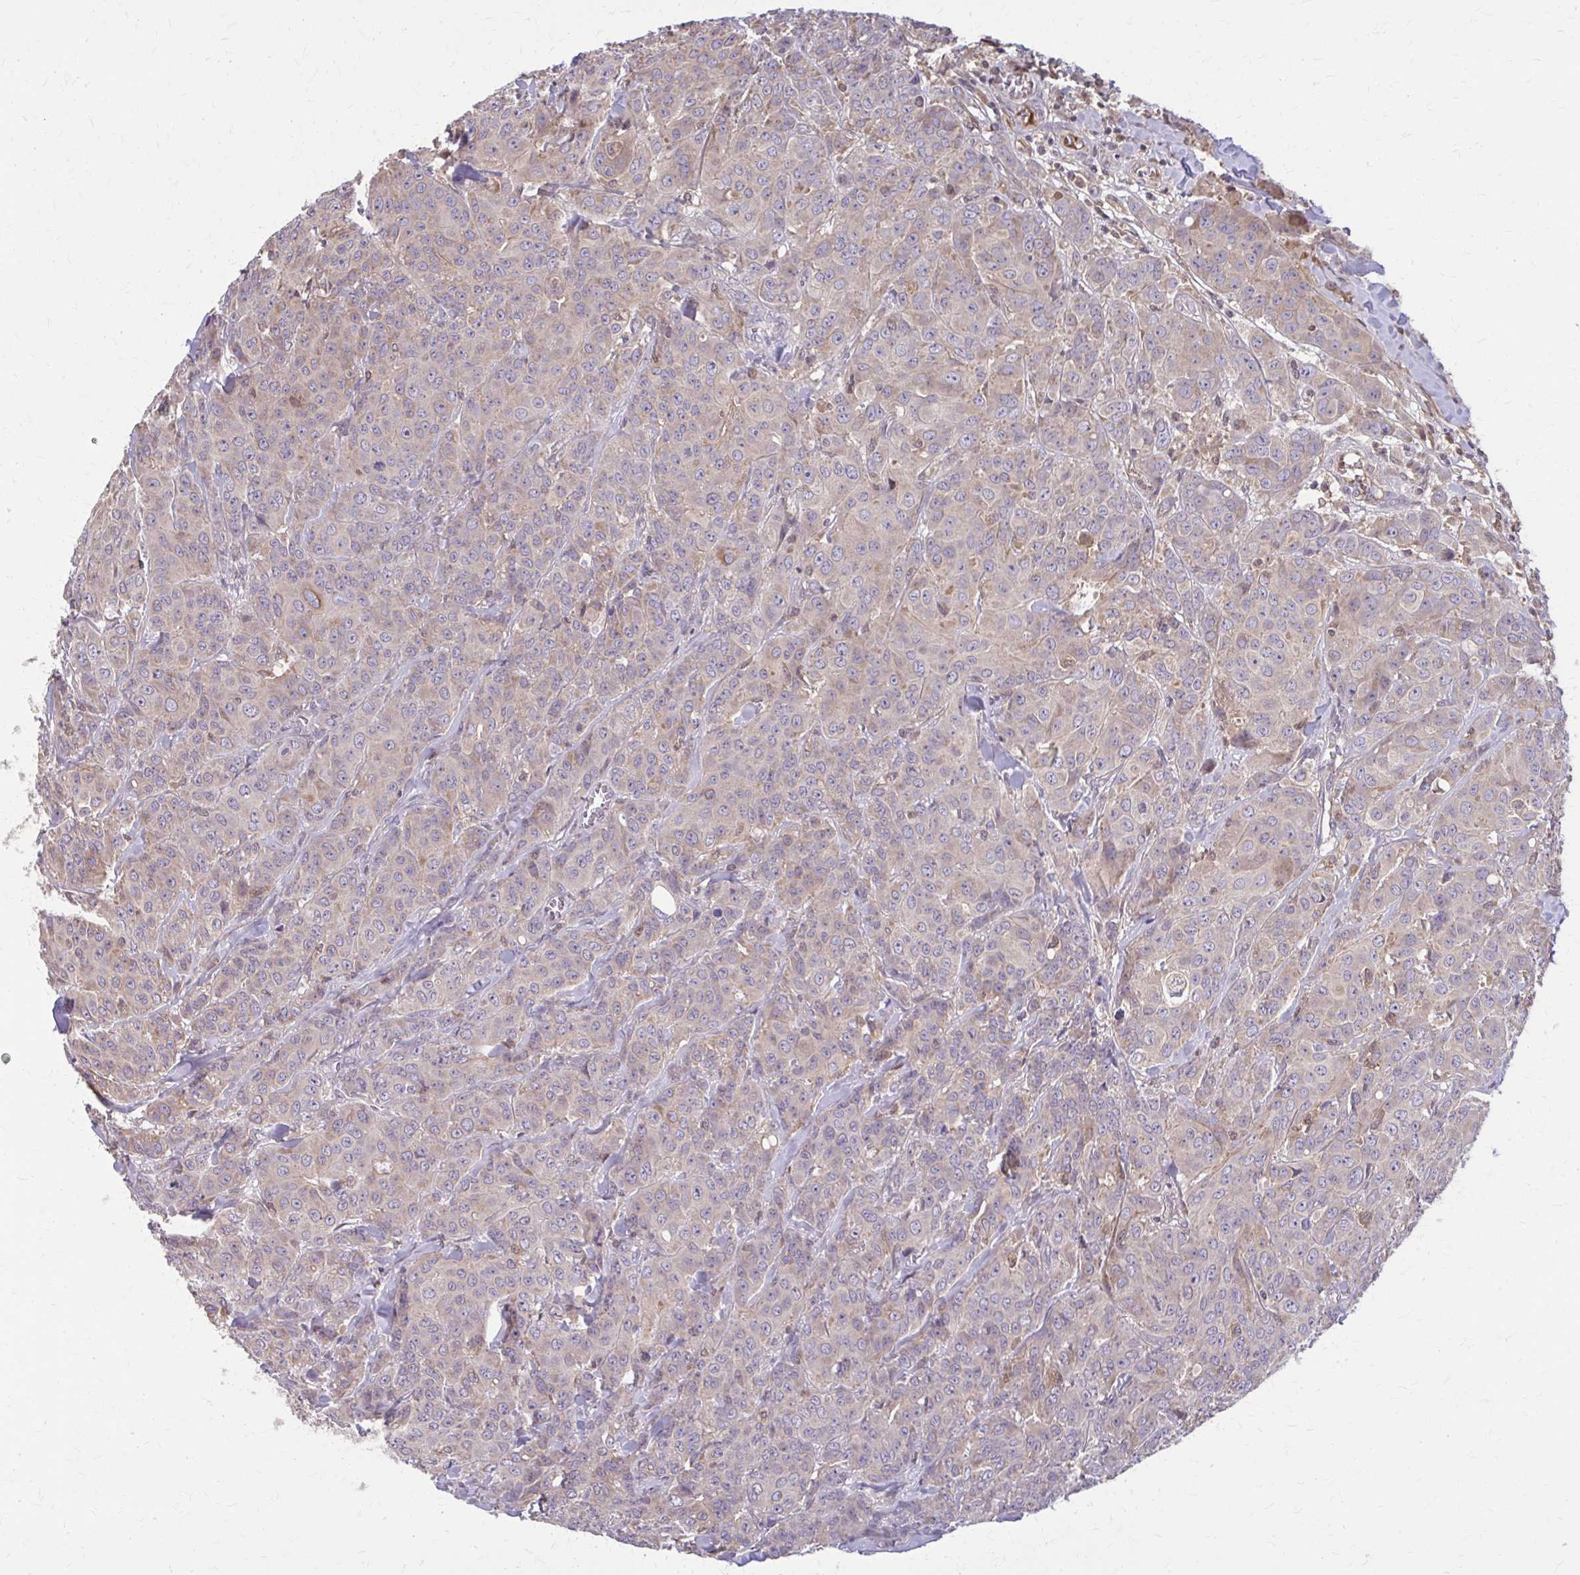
{"staining": {"intensity": "weak", "quantity": "<25%", "location": "cytoplasmic/membranous"}, "tissue": "breast cancer", "cell_type": "Tumor cells", "image_type": "cancer", "snomed": [{"axis": "morphology", "description": "Normal tissue, NOS"}, {"axis": "morphology", "description": "Duct carcinoma"}, {"axis": "topography", "description": "Breast"}], "caption": "A micrograph of human breast cancer (intraductal carcinoma) is negative for staining in tumor cells.", "gene": "NRBF2", "patient": {"sex": "female", "age": 43}}